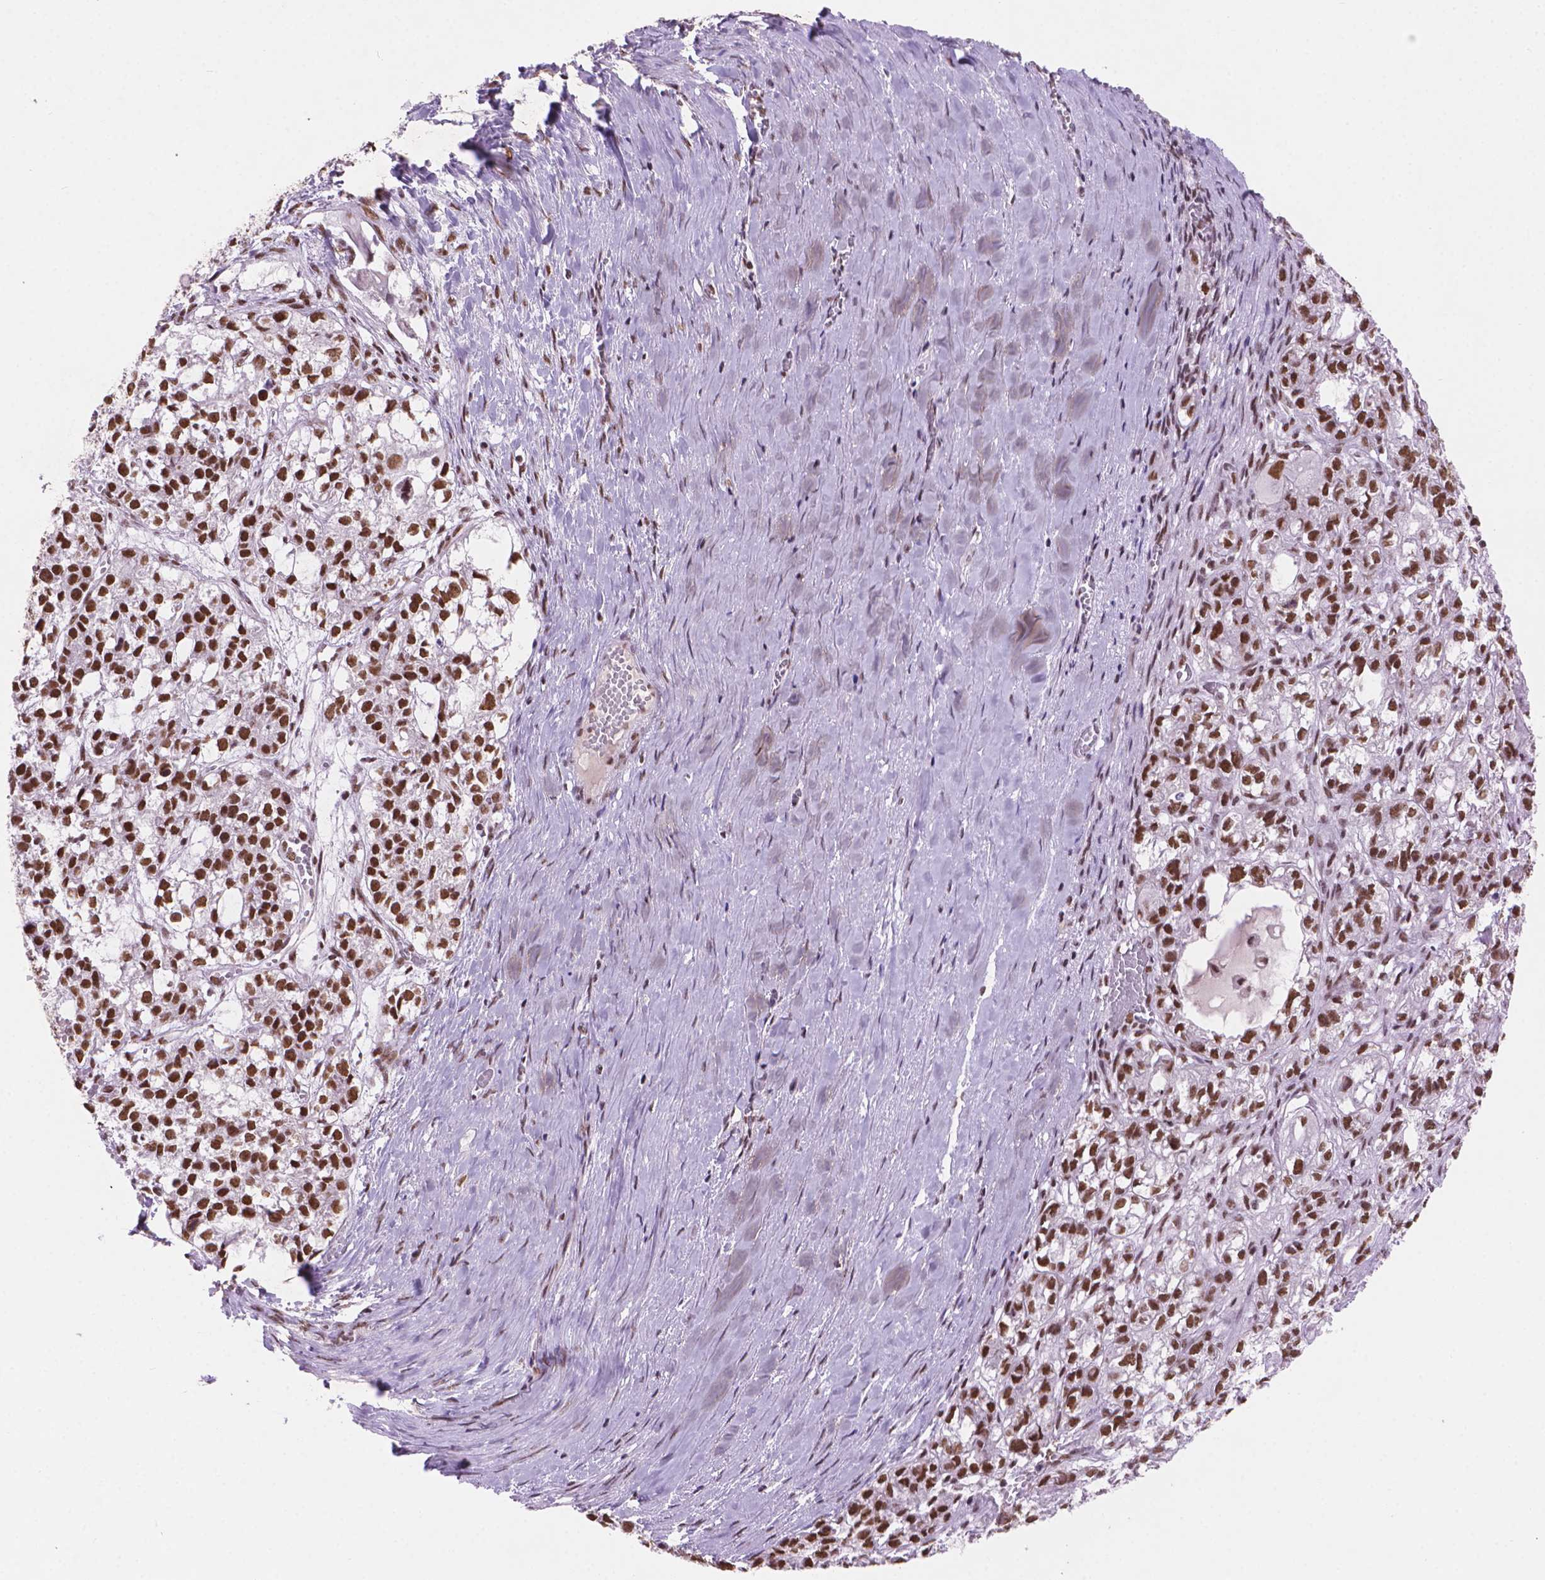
{"staining": {"intensity": "strong", "quantity": ">75%", "location": "nuclear"}, "tissue": "ovarian cancer", "cell_type": "Tumor cells", "image_type": "cancer", "snomed": [{"axis": "morphology", "description": "Carcinoma, endometroid"}, {"axis": "topography", "description": "Ovary"}], "caption": "High-magnification brightfield microscopy of ovarian cancer stained with DAB (brown) and counterstained with hematoxylin (blue). tumor cells exhibit strong nuclear staining is appreciated in about>75% of cells.", "gene": "RPA4", "patient": {"sex": "female", "age": 64}}